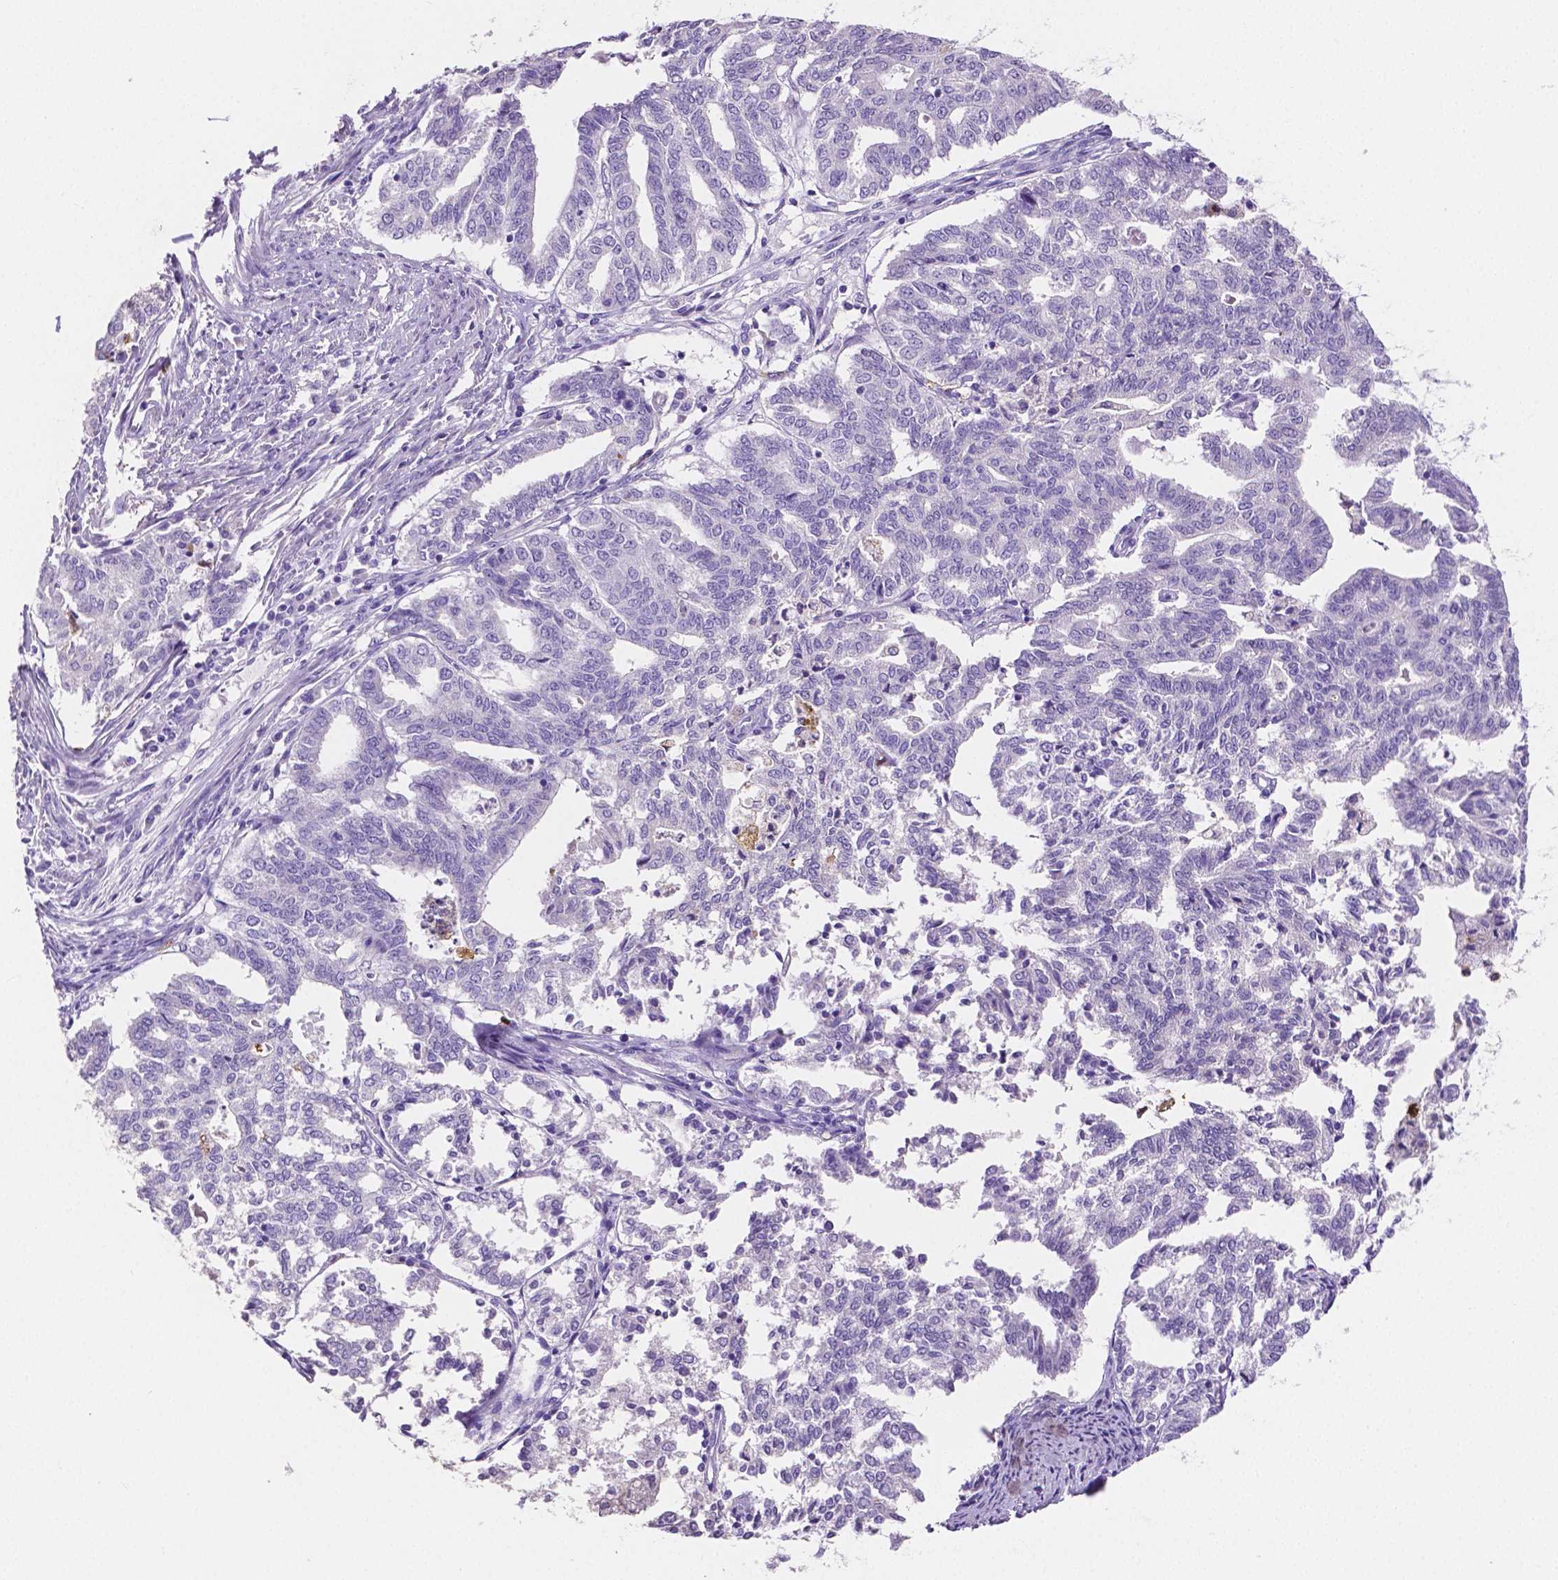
{"staining": {"intensity": "negative", "quantity": "none", "location": "none"}, "tissue": "endometrial cancer", "cell_type": "Tumor cells", "image_type": "cancer", "snomed": [{"axis": "morphology", "description": "Adenocarcinoma, NOS"}, {"axis": "topography", "description": "Endometrium"}], "caption": "High magnification brightfield microscopy of adenocarcinoma (endometrial) stained with DAB (brown) and counterstained with hematoxylin (blue): tumor cells show no significant staining.", "gene": "MMP9", "patient": {"sex": "female", "age": 79}}